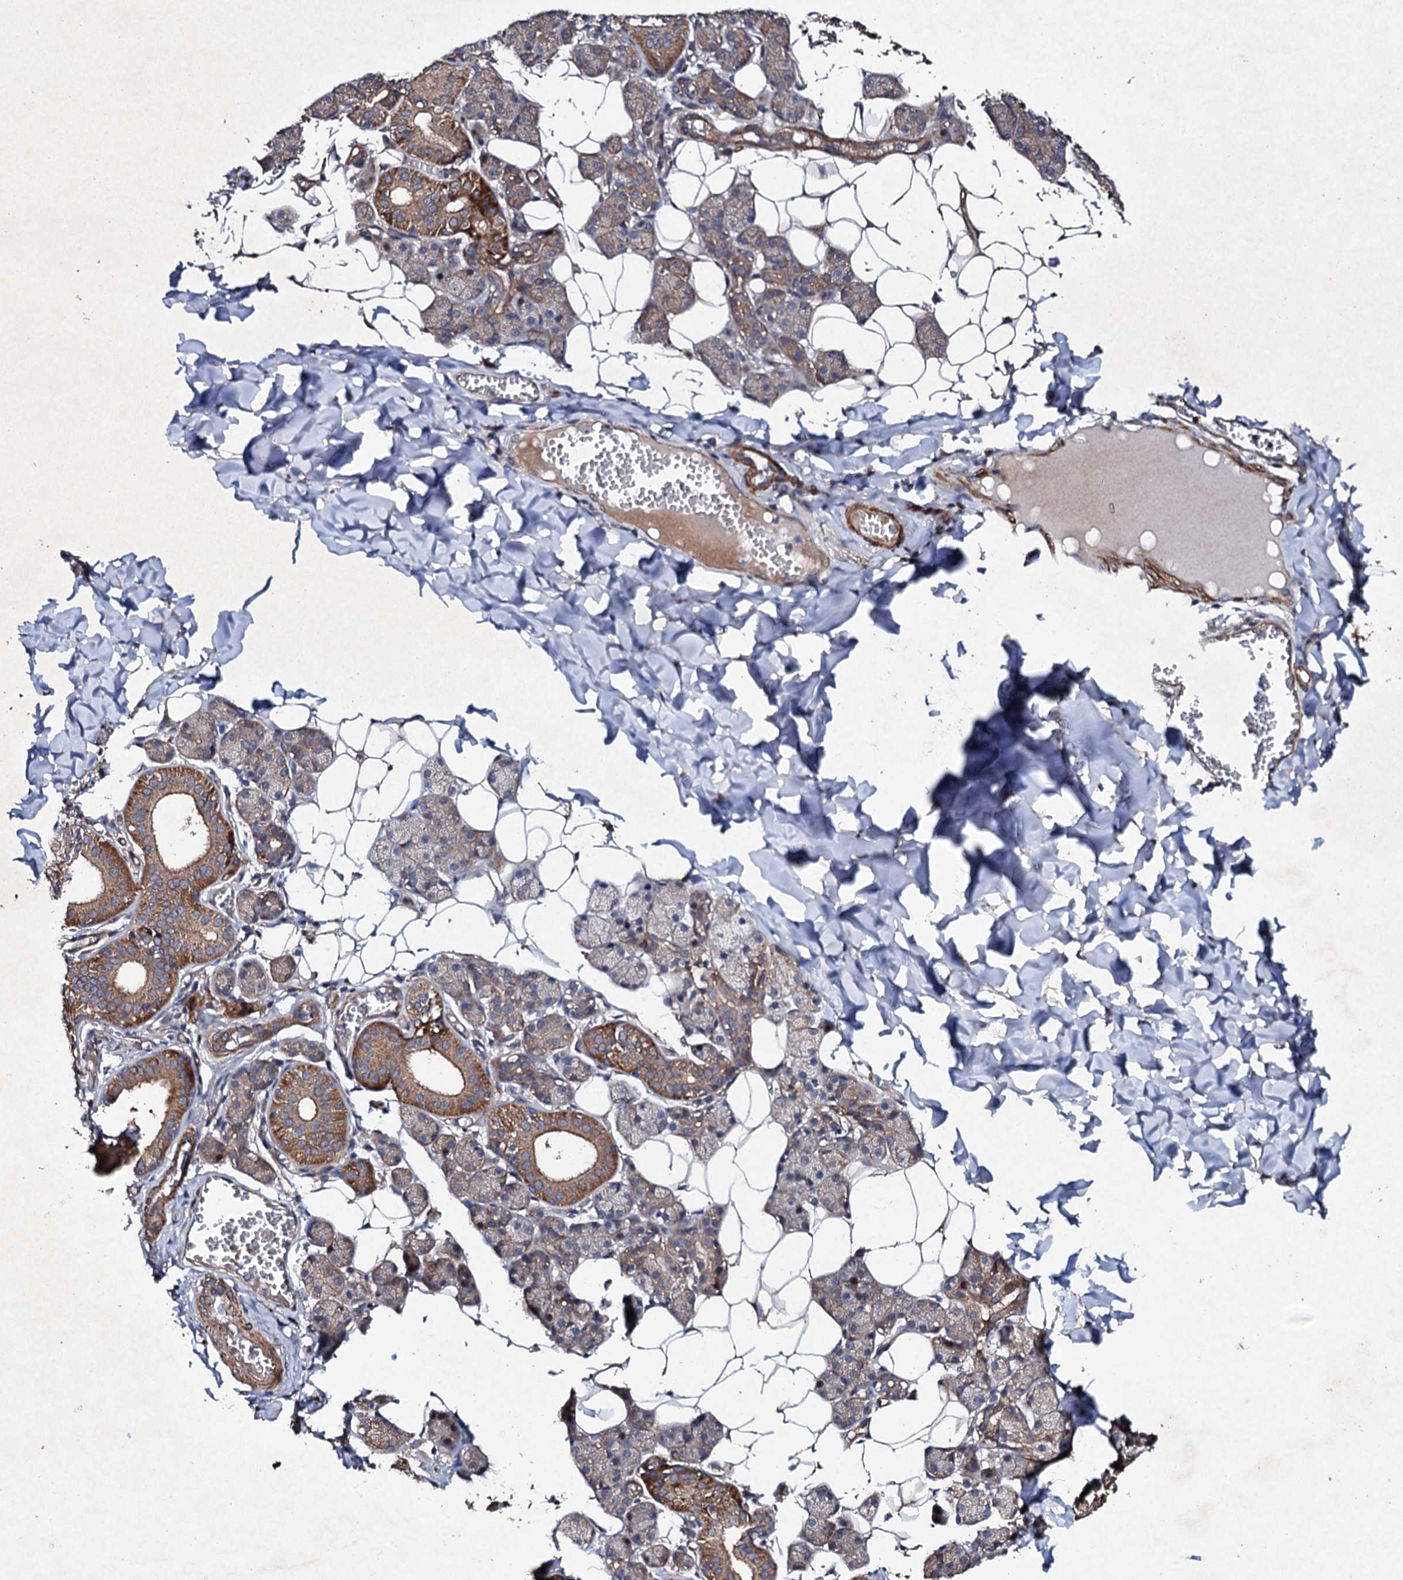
{"staining": {"intensity": "strong", "quantity": "25%-75%", "location": "cytoplasmic/membranous"}, "tissue": "salivary gland", "cell_type": "Glandular cells", "image_type": "normal", "snomed": [{"axis": "morphology", "description": "Normal tissue, NOS"}, {"axis": "topography", "description": "Salivary gland"}], "caption": "High-power microscopy captured an IHC photomicrograph of unremarkable salivary gland, revealing strong cytoplasmic/membranous staining in about 25%-75% of glandular cells.", "gene": "MOCOS", "patient": {"sex": "female", "age": 33}}